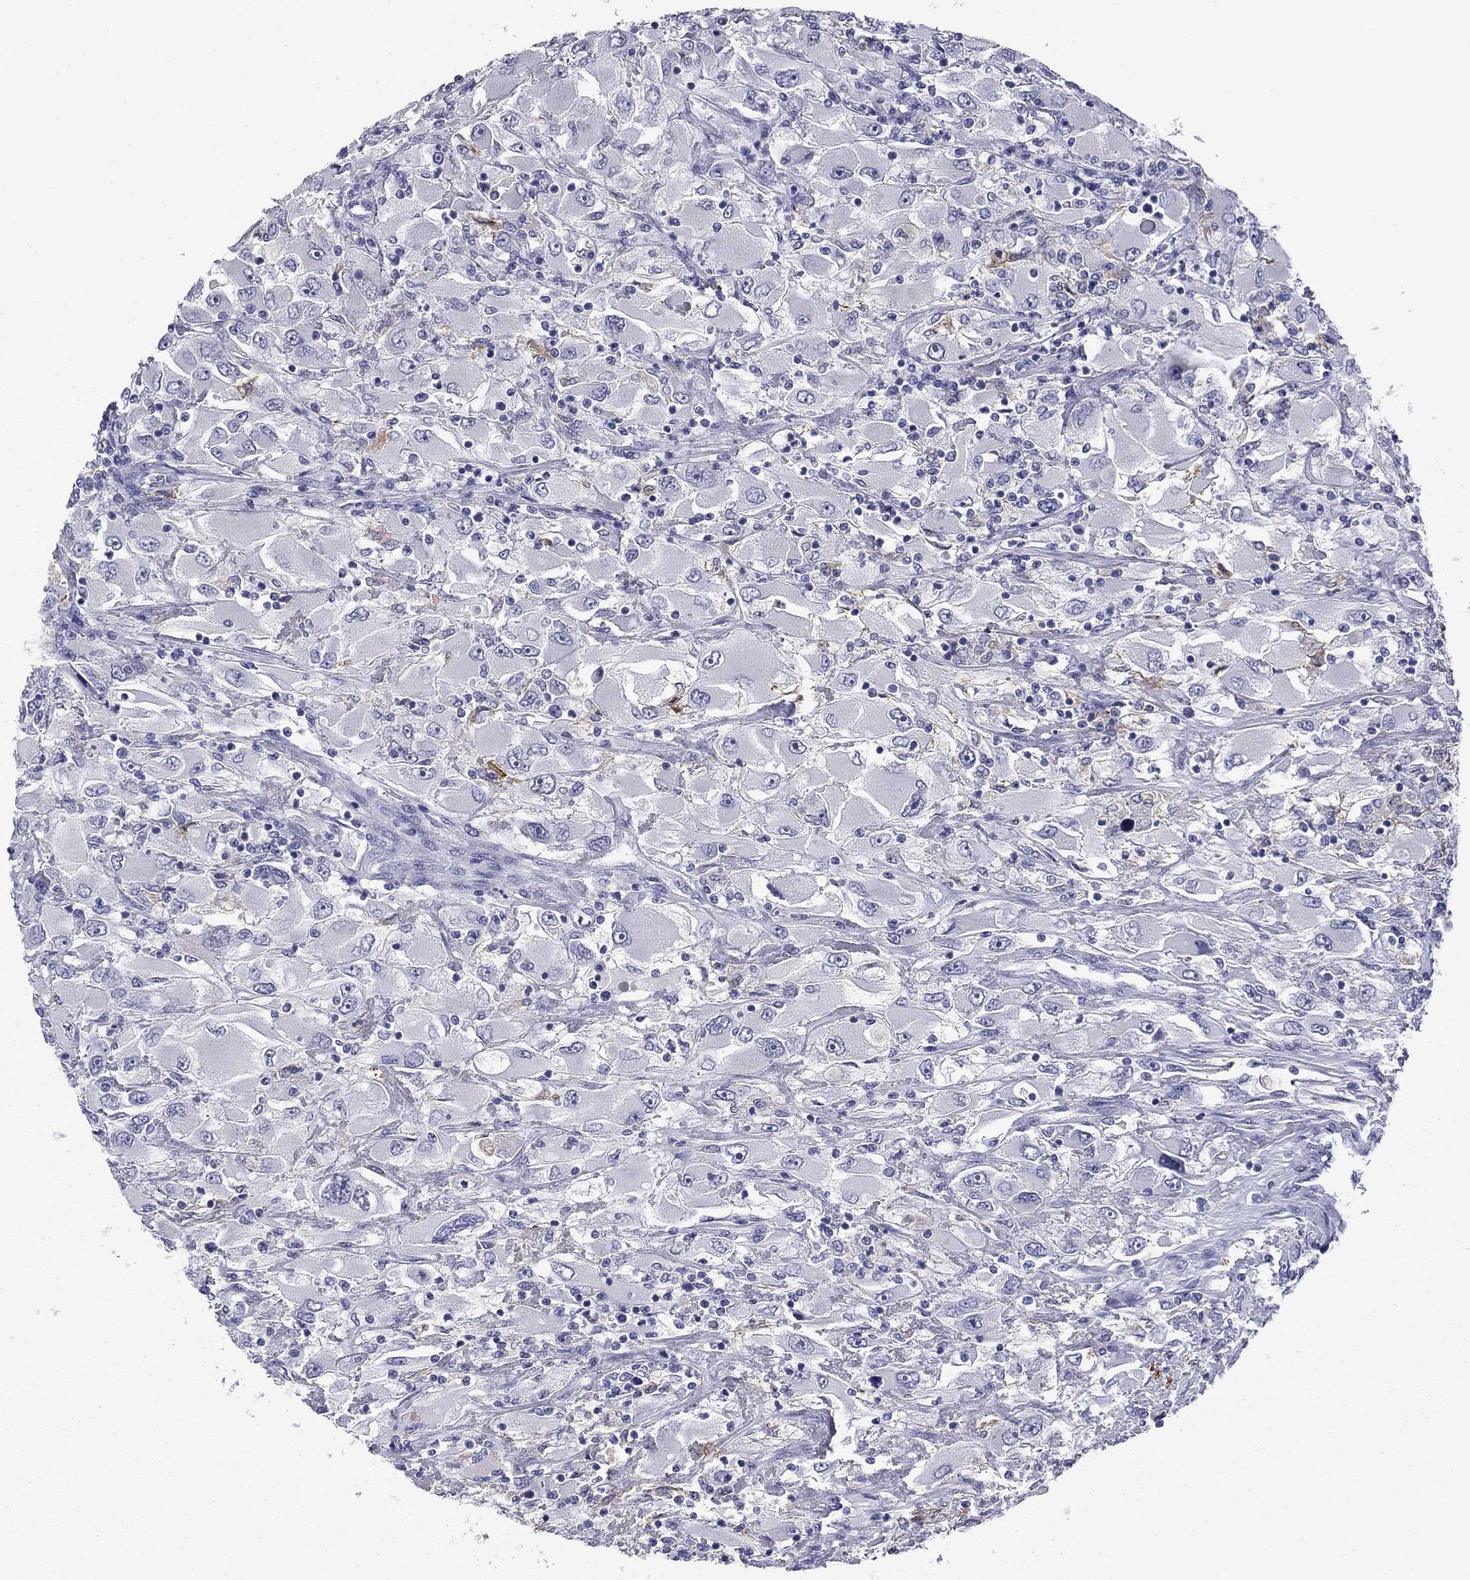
{"staining": {"intensity": "negative", "quantity": "none", "location": "none"}, "tissue": "renal cancer", "cell_type": "Tumor cells", "image_type": "cancer", "snomed": [{"axis": "morphology", "description": "Adenocarcinoma, NOS"}, {"axis": "topography", "description": "Kidney"}], "caption": "Immunohistochemical staining of human adenocarcinoma (renal) demonstrates no significant expression in tumor cells.", "gene": "BCL2L14", "patient": {"sex": "female", "age": 52}}